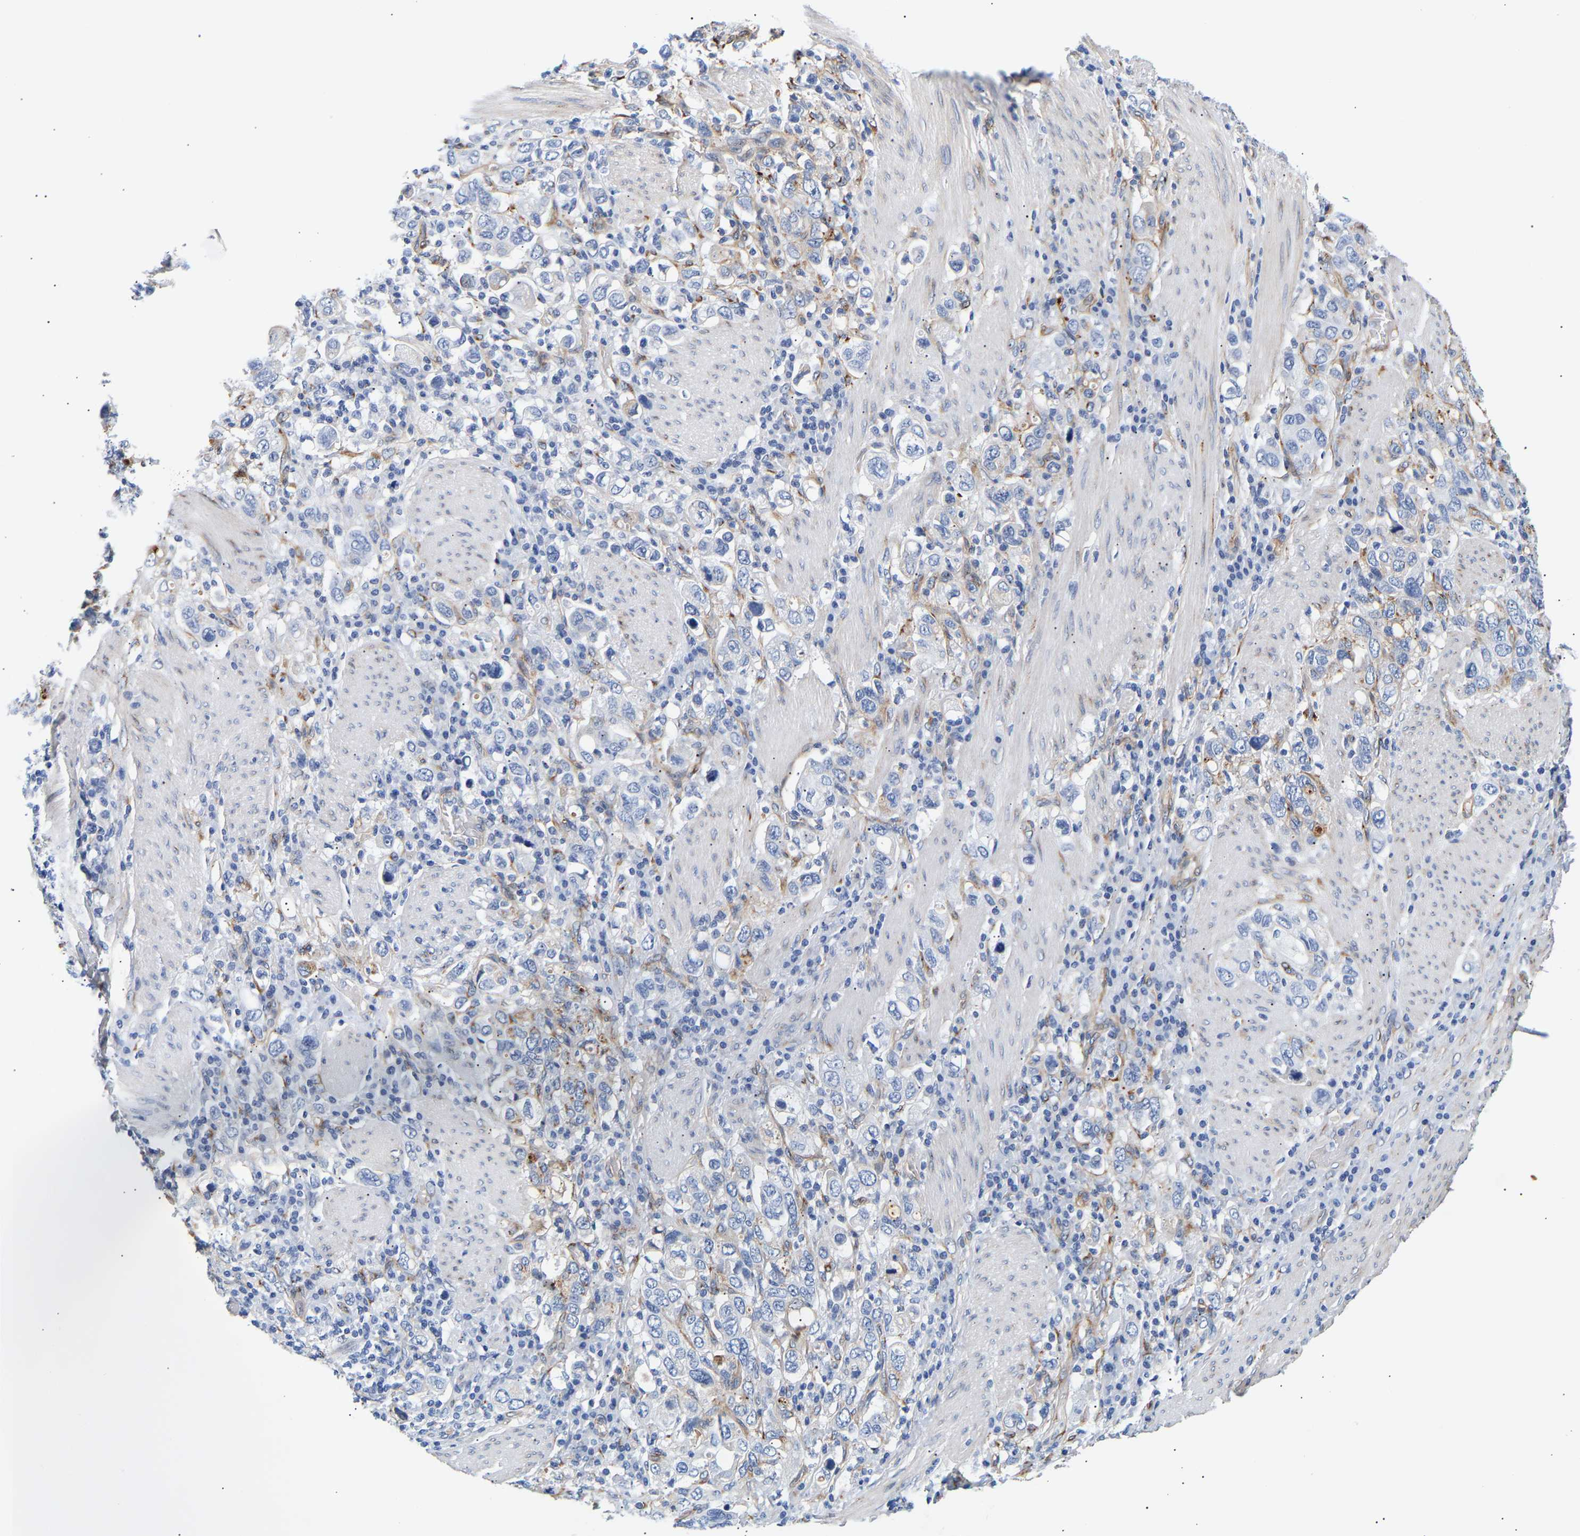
{"staining": {"intensity": "moderate", "quantity": "<25%", "location": "cytoplasmic/membranous"}, "tissue": "stomach cancer", "cell_type": "Tumor cells", "image_type": "cancer", "snomed": [{"axis": "morphology", "description": "Adenocarcinoma, NOS"}, {"axis": "topography", "description": "Stomach, upper"}], "caption": "Immunohistochemical staining of human stomach cancer (adenocarcinoma) reveals low levels of moderate cytoplasmic/membranous protein expression in approximately <25% of tumor cells.", "gene": "IGFBP7", "patient": {"sex": "male", "age": 62}}